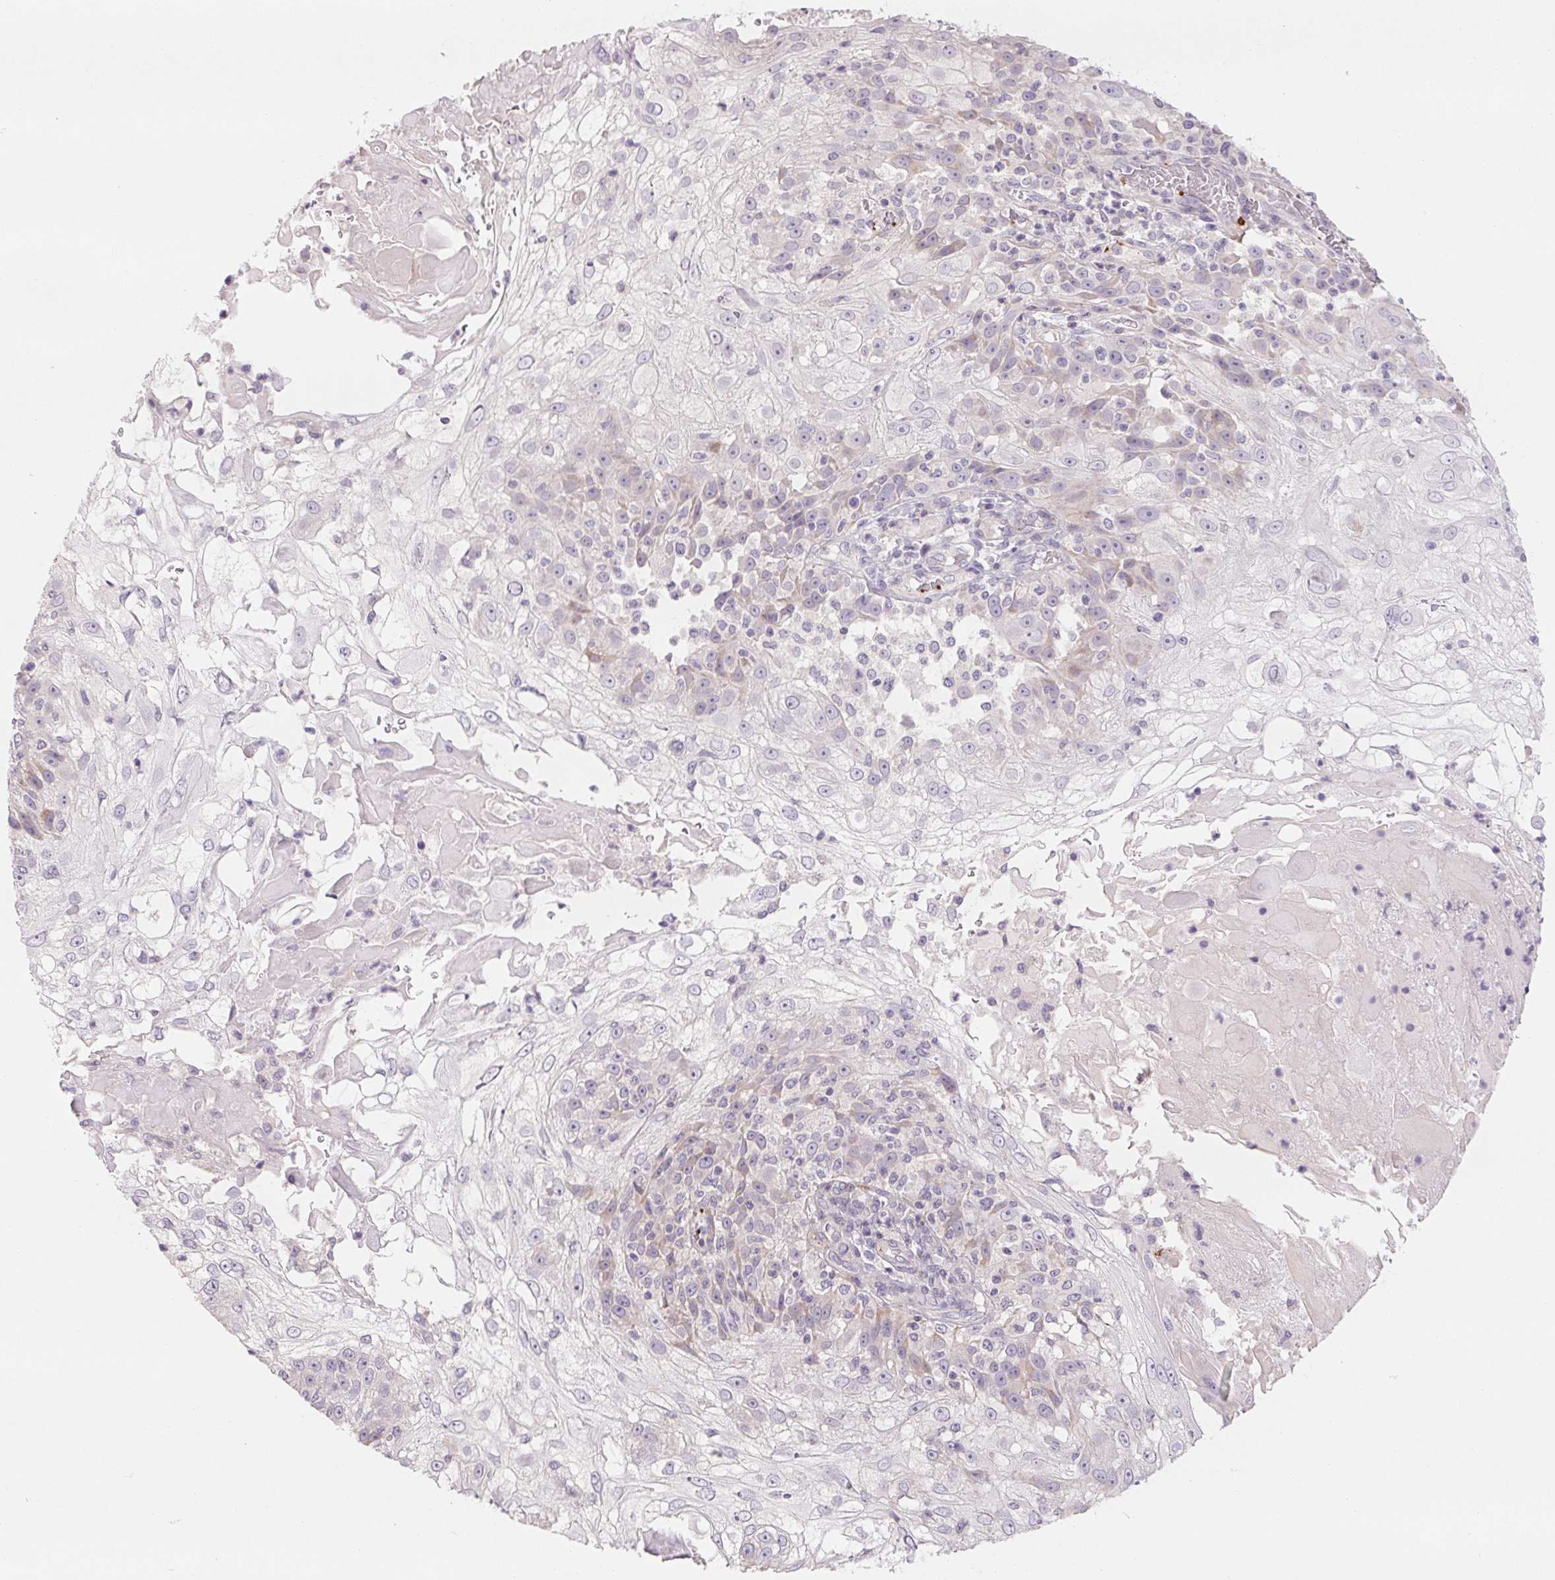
{"staining": {"intensity": "negative", "quantity": "none", "location": "none"}, "tissue": "skin cancer", "cell_type": "Tumor cells", "image_type": "cancer", "snomed": [{"axis": "morphology", "description": "Normal tissue, NOS"}, {"axis": "morphology", "description": "Squamous cell carcinoma, NOS"}, {"axis": "topography", "description": "Skin"}], "caption": "This is an immunohistochemistry micrograph of squamous cell carcinoma (skin). There is no staining in tumor cells.", "gene": "ANKRD13B", "patient": {"sex": "female", "age": 83}}